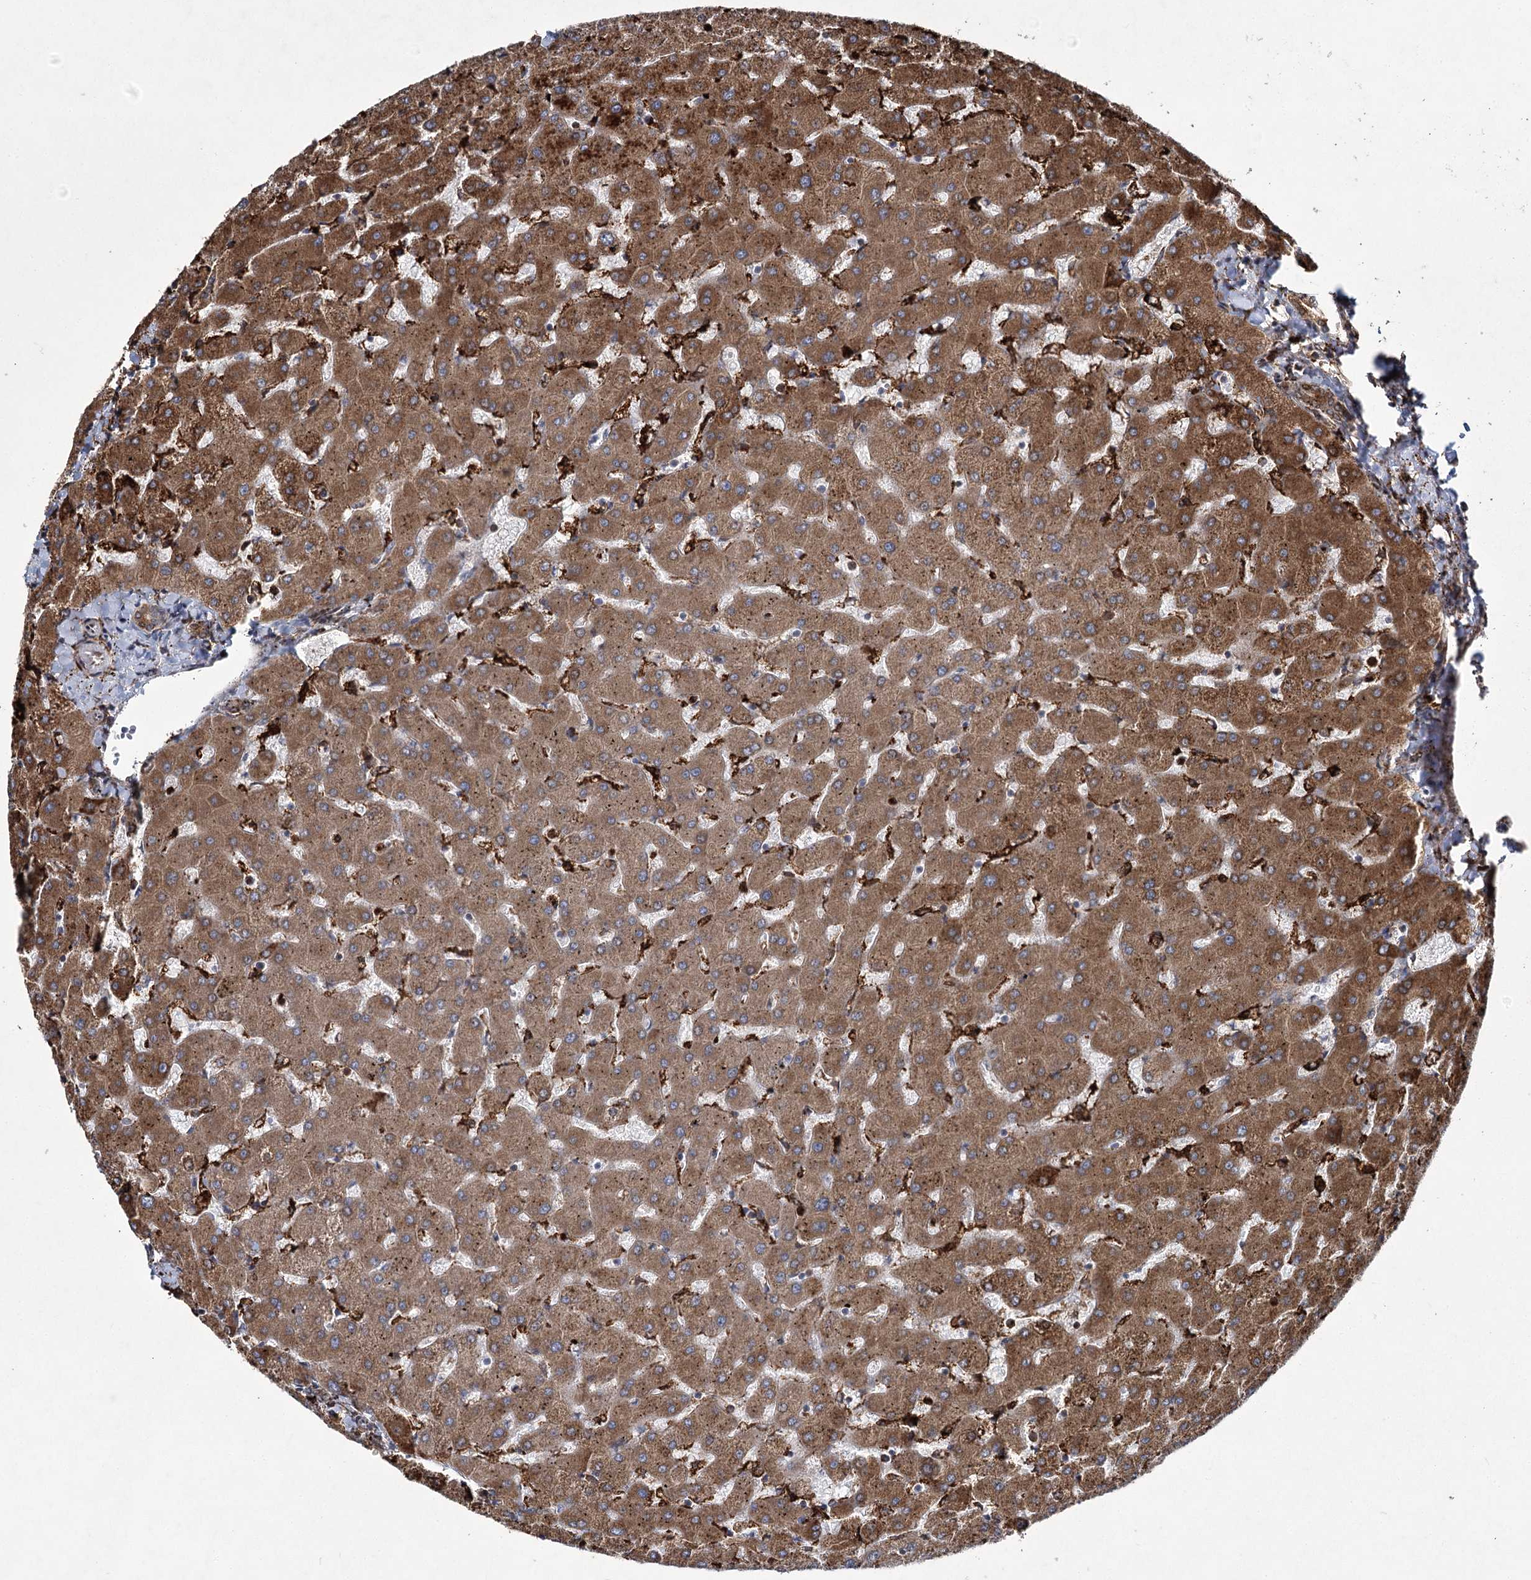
{"staining": {"intensity": "moderate", "quantity": ">75%", "location": "cytoplasmic/membranous"}, "tissue": "liver", "cell_type": "Cholangiocytes", "image_type": "normal", "snomed": [{"axis": "morphology", "description": "Normal tissue, NOS"}, {"axis": "topography", "description": "Liver"}], "caption": "Cholangiocytes exhibit medium levels of moderate cytoplasmic/membranous expression in approximately >75% of cells in normal human liver. Using DAB (brown) and hematoxylin (blue) stains, captured at high magnification using brightfield microscopy.", "gene": "DCUN1D4", "patient": {"sex": "female", "age": 63}}